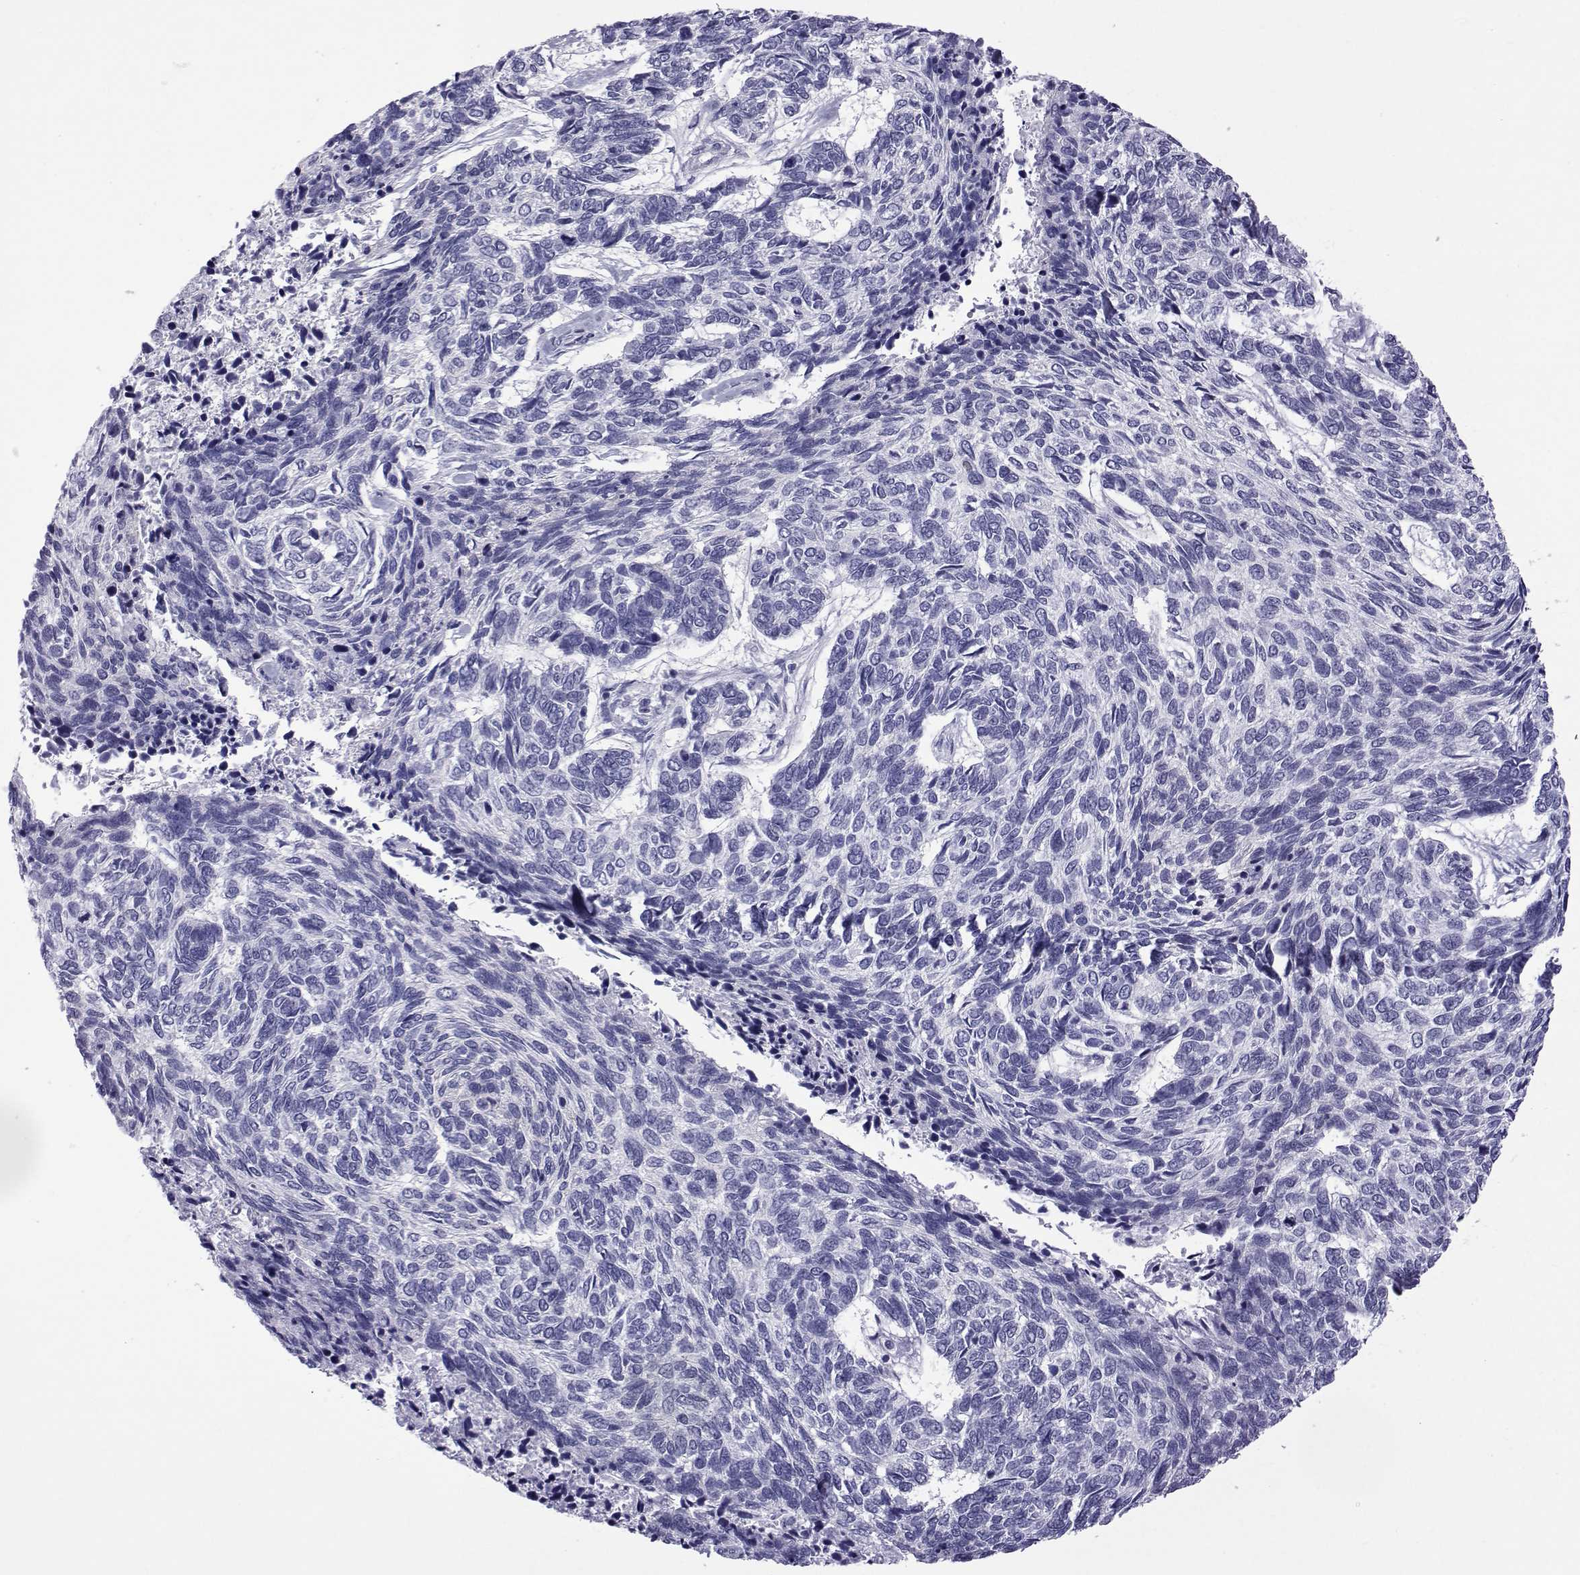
{"staining": {"intensity": "negative", "quantity": "none", "location": "none"}, "tissue": "skin cancer", "cell_type": "Tumor cells", "image_type": "cancer", "snomed": [{"axis": "morphology", "description": "Basal cell carcinoma"}, {"axis": "topography", "description": "Skin"}], "caption": "Basal cell carcinoma (skin) stained for a protein using immunohistochemistry displays no staining tumor cells.", "gene": "COL22A1", "patient": {"sex": "female", "age": 65}}